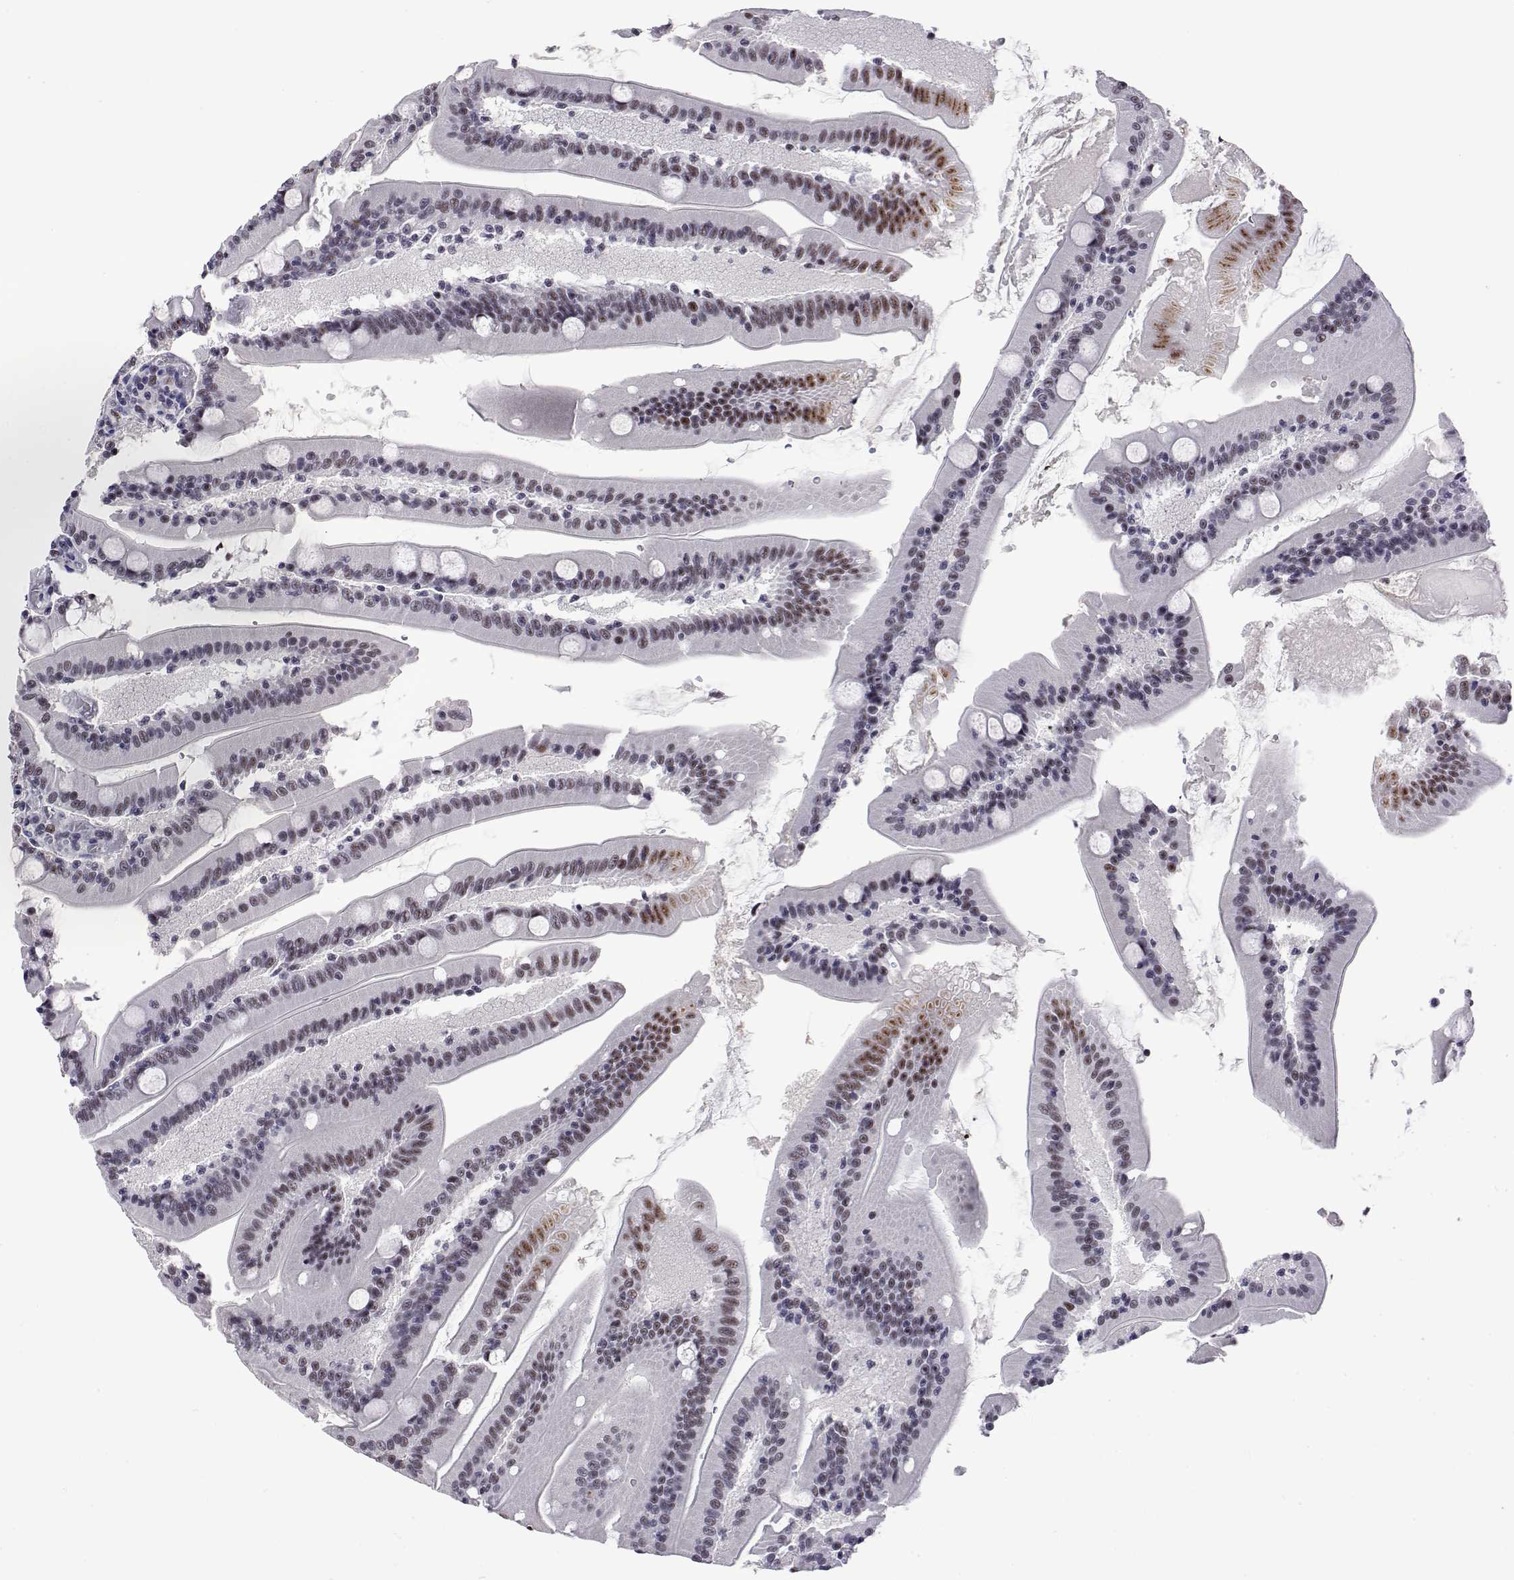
{"staining": {"intensity": "moderate", "quantity": "25%-75%", "location": "nuclear"}, "tissue": "small intestine", "cell_type": "Glandular cells", "image_type": "normal", "snomed": [{"axis": "morphology", "description": "Normal tissue, NOS"}, {"axis": "topography", "description": "Small intestine"}], "caption": "Immunohistochemistry staining of normal small intestine, which reveals medium levels of moderate nuclear expression in about 25%-75% of glandular cells indicating moderate nuclear protein positivity. The staining was performed using DAB (3,3'-diaminobenzidine) (brown) for protein detection and nuclei were counterstained in hematoxylin (blue).", "gene": "POLDIP3", "patient": {"sex": "male", "age": 37}}